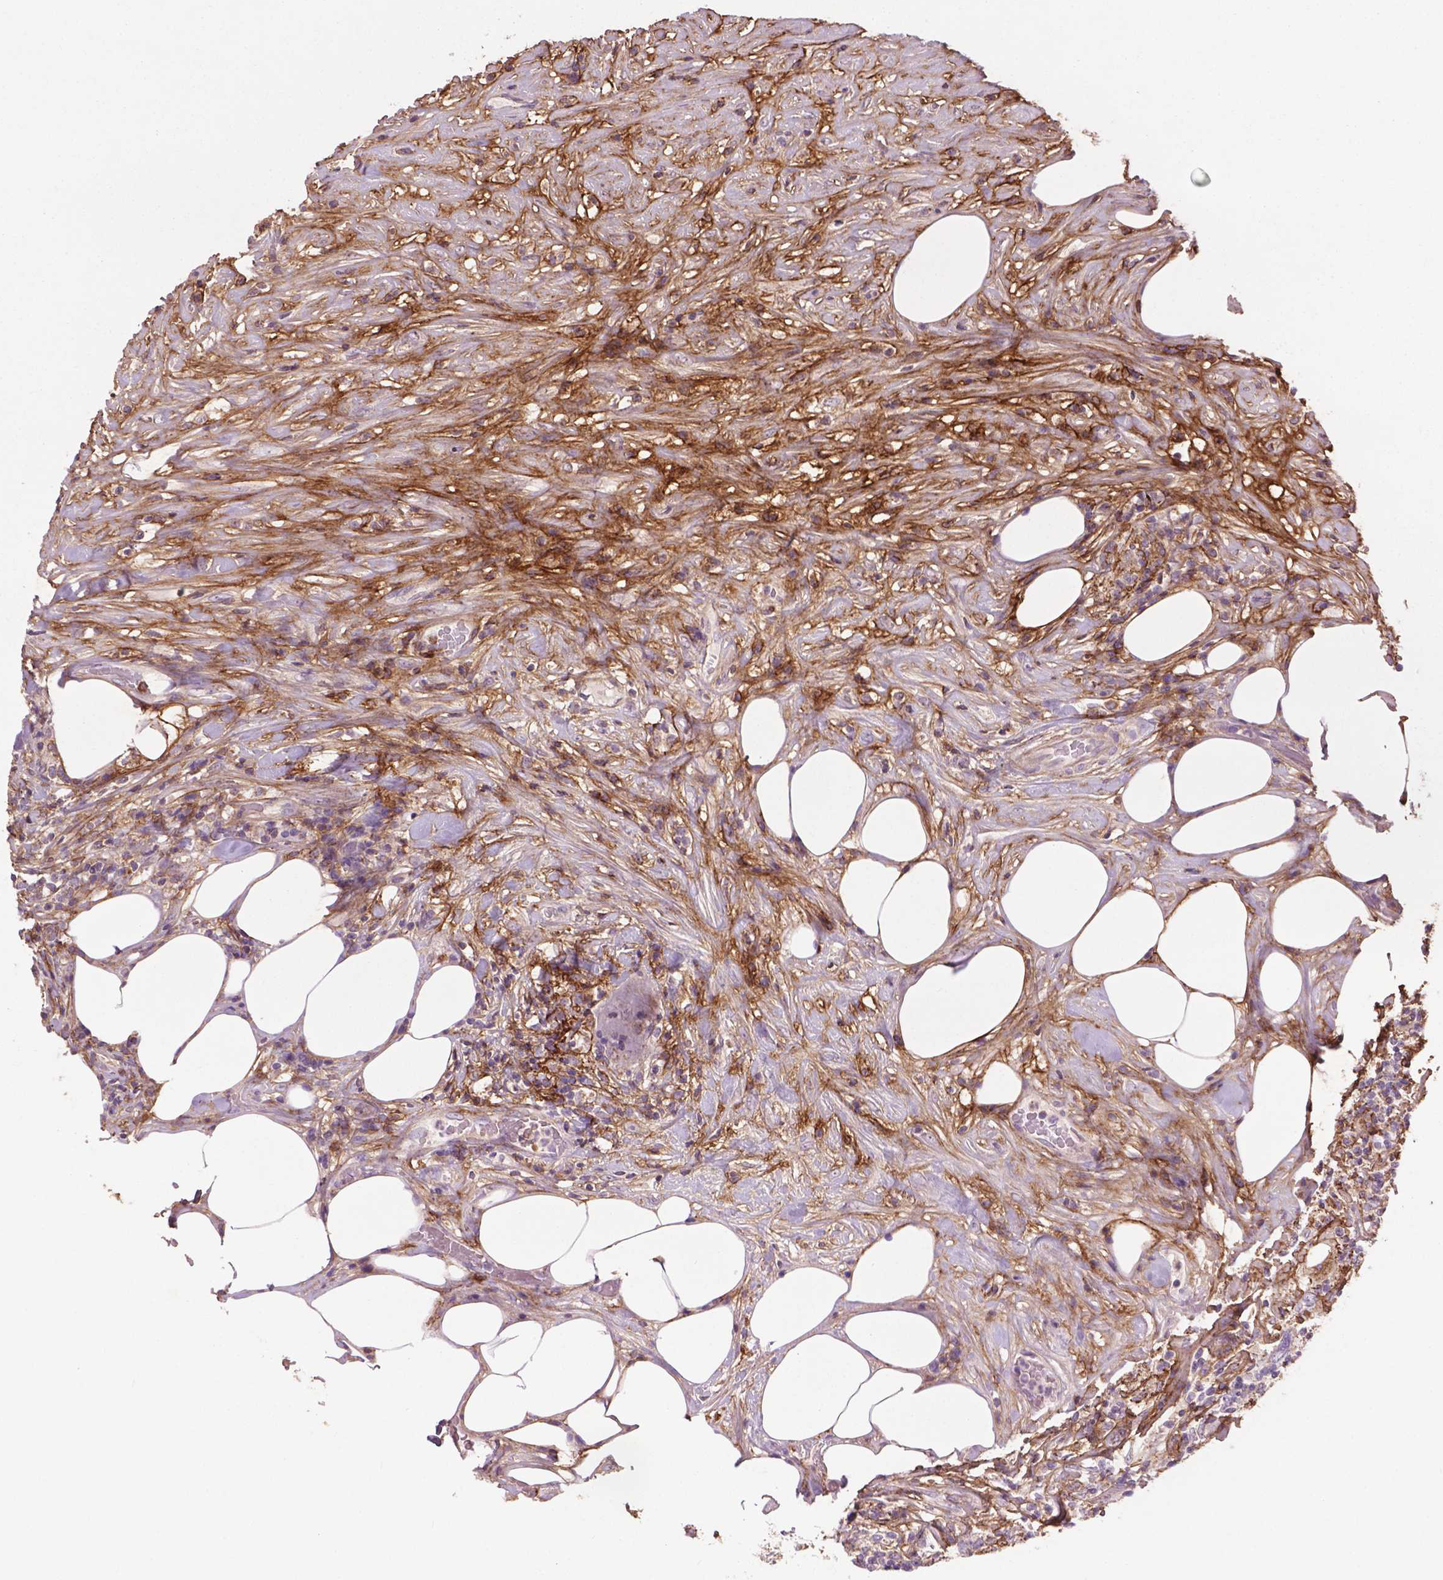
{"staining": {"intensity": "negative", "quantity": "none", "location": "none"}, "tissue": "lymphoma", "cell_type": "Tumor cells", "image_type": "cancer", "snomed": [{"axis": "morphology", "description": "Malignant lymphoma, non-Hodgkin's type, High grade"}, {"axis": "topography", "description": "Lymph node"}], "caption": "There is no significant staining in tumor cells of lymphoma. (Brightfield microscopy of DAB immunohistochemistry at high magnification).", "gene": "LRRC3C", "patient": {"sex": "female", "age": 84}}